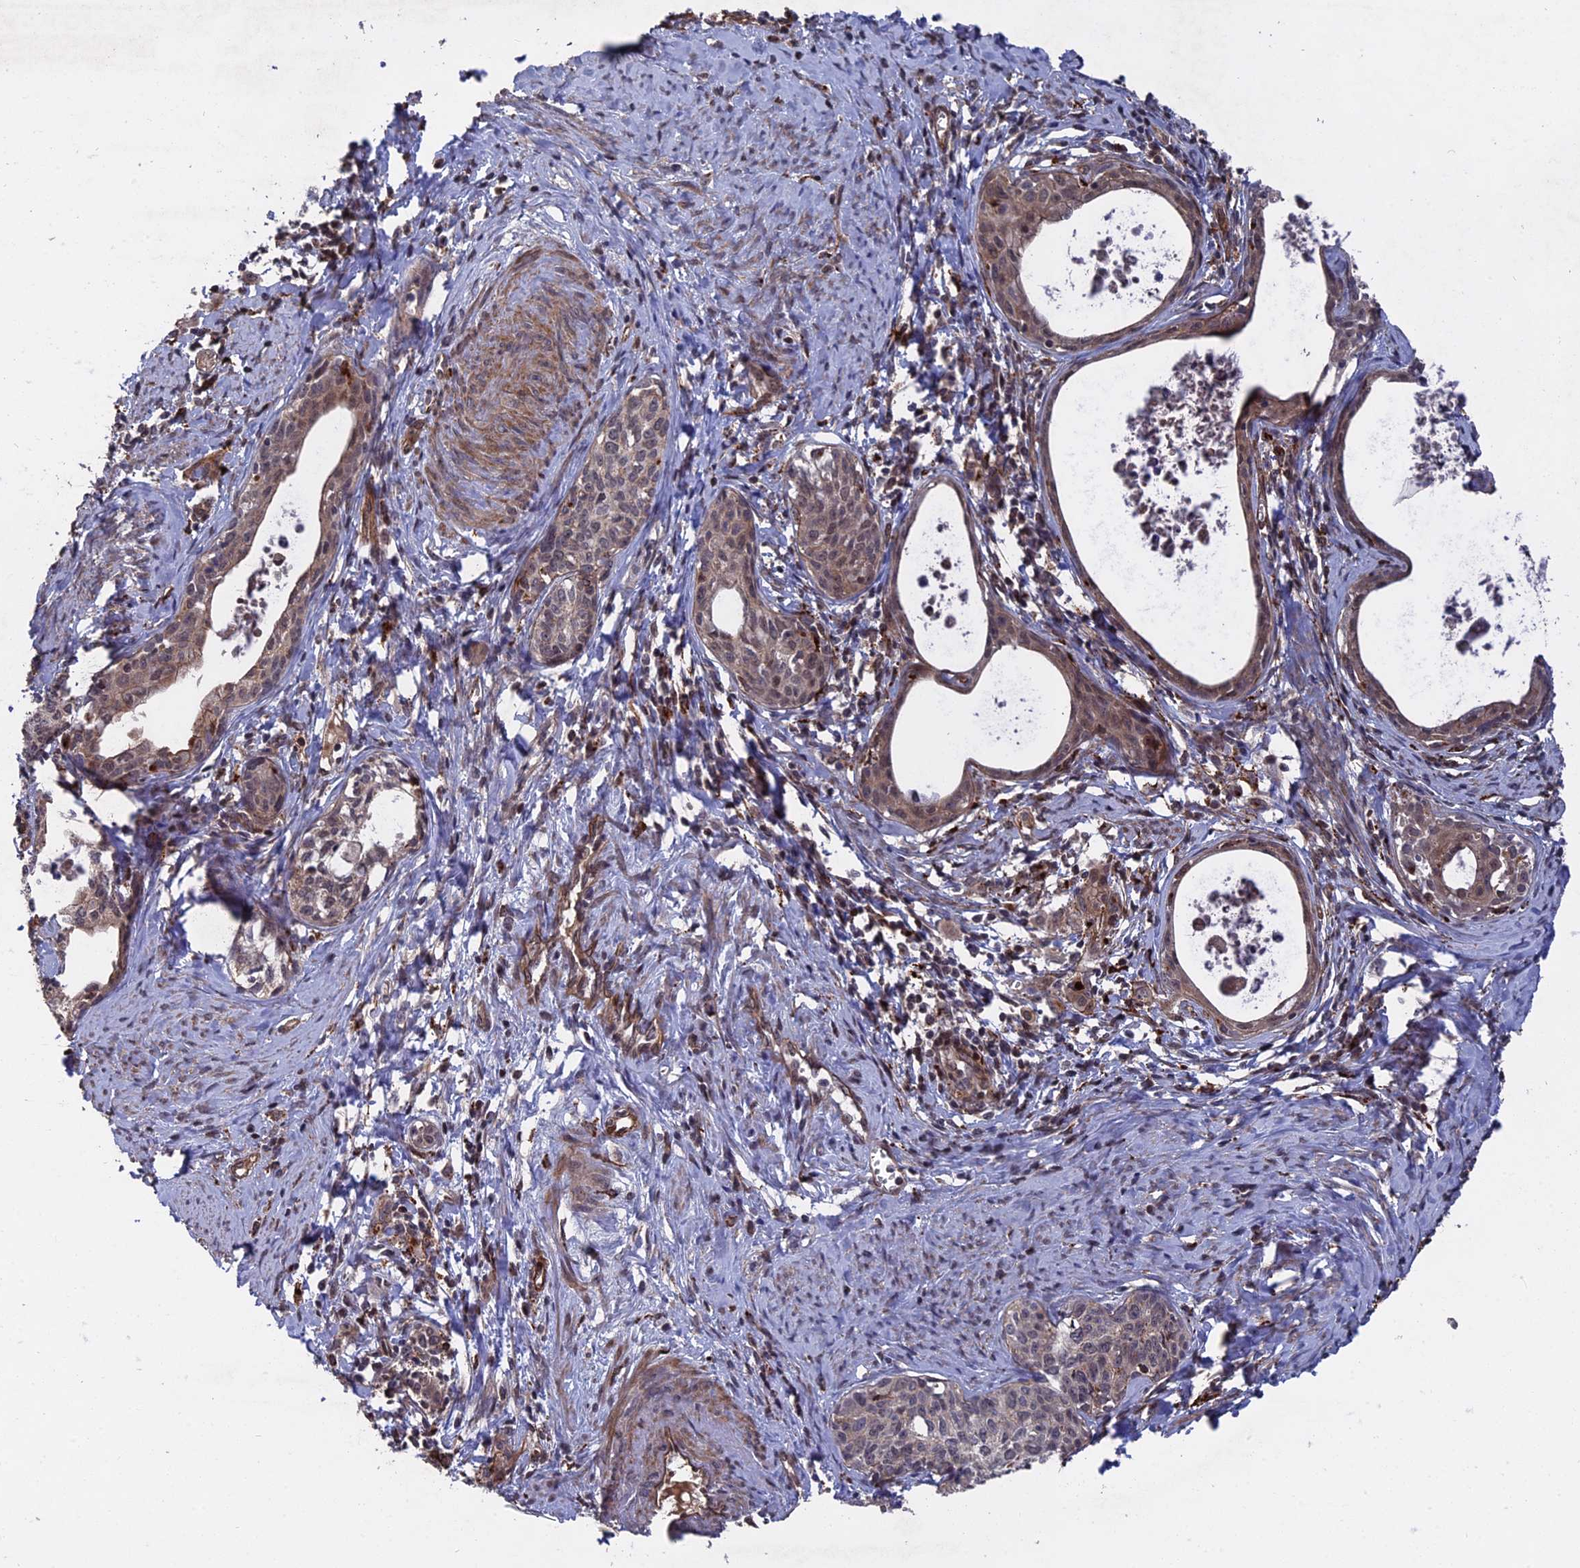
{"staining": {"intensity": "moderate", "quantity": "25%-75%", "location": "cytoplasmic/membranous,nuclear"}, "tissue": "cervical cancer", "cell_type": "Tumor cells", "image_type": "cancer", "snomed": [{"axis": "morphology", "description": "Squamous cell carcinoma, NOS"}, {"axis": "topography", "description": "Cervix"}], "caption": "Moderate cytoplasmic/membranous and nuclear expression for a protein is seen in about 25%-75% of tumor cells of cervical cancer using IHC.", "gene": "NOSIP", "patient": {"sex": "female", "age": 52}}